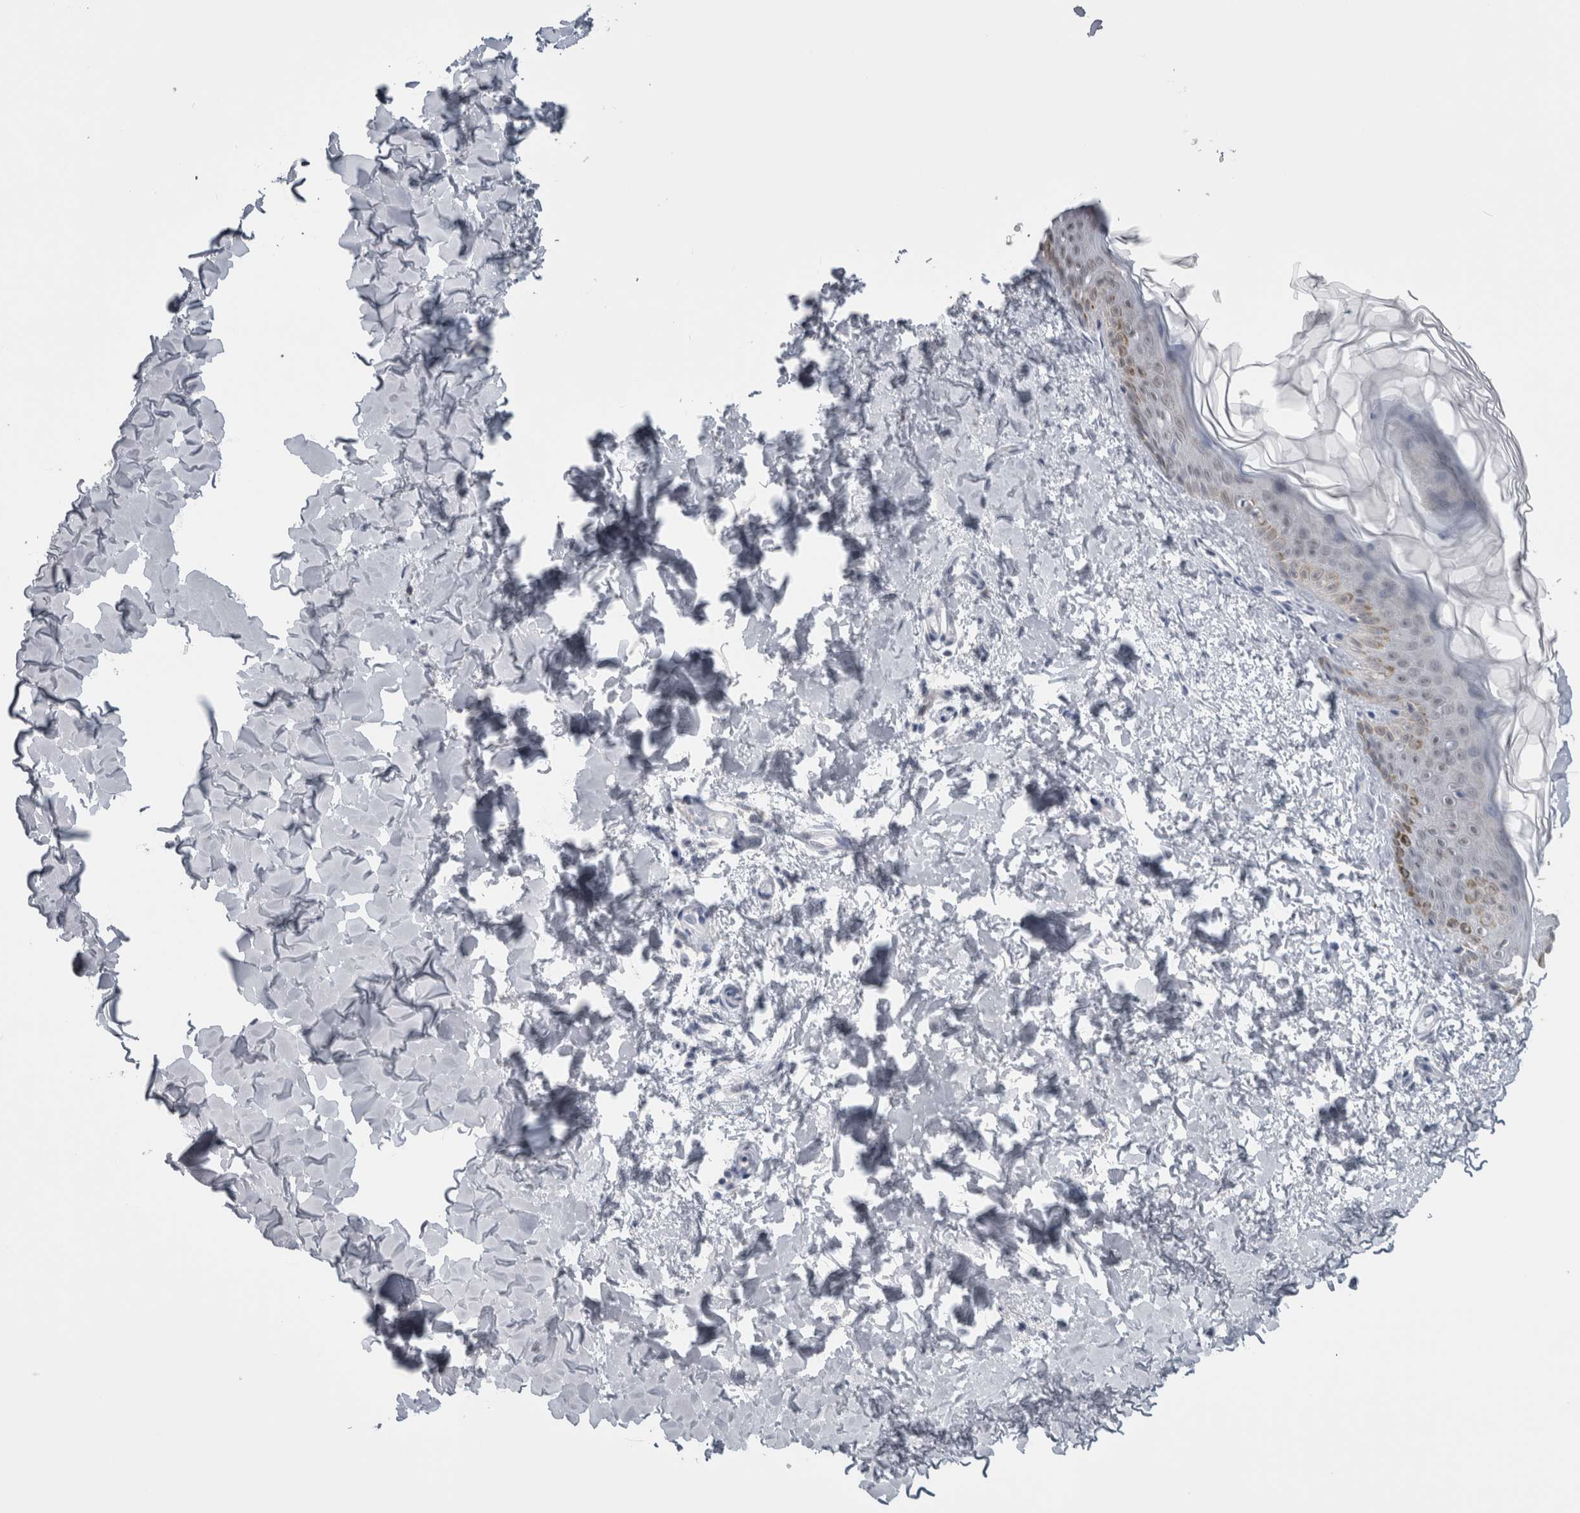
{"staining": {"intensity": "negative", "quantity": "none", "location": "none"}, "tissue": "skin", "cell_type": "Fibroblasts", "image_type": "normal", "snomed": [{"axis": "morphology", "description": "Normal tissue, NOS"}, {"axis": "morphology", "description": "Neoplasm, benign, NOS"}, {"axis": "topography", "description": "Skin"}, {"axis": "topography", "description": "Soft tissue"}], "caption": "Fibroblasts are negative for protein expression in normal human skin. (IHC, brightfield microscopy, high magnification).", "gene": "PLIN1", "patient": {"sex": "male", "age": 26}}